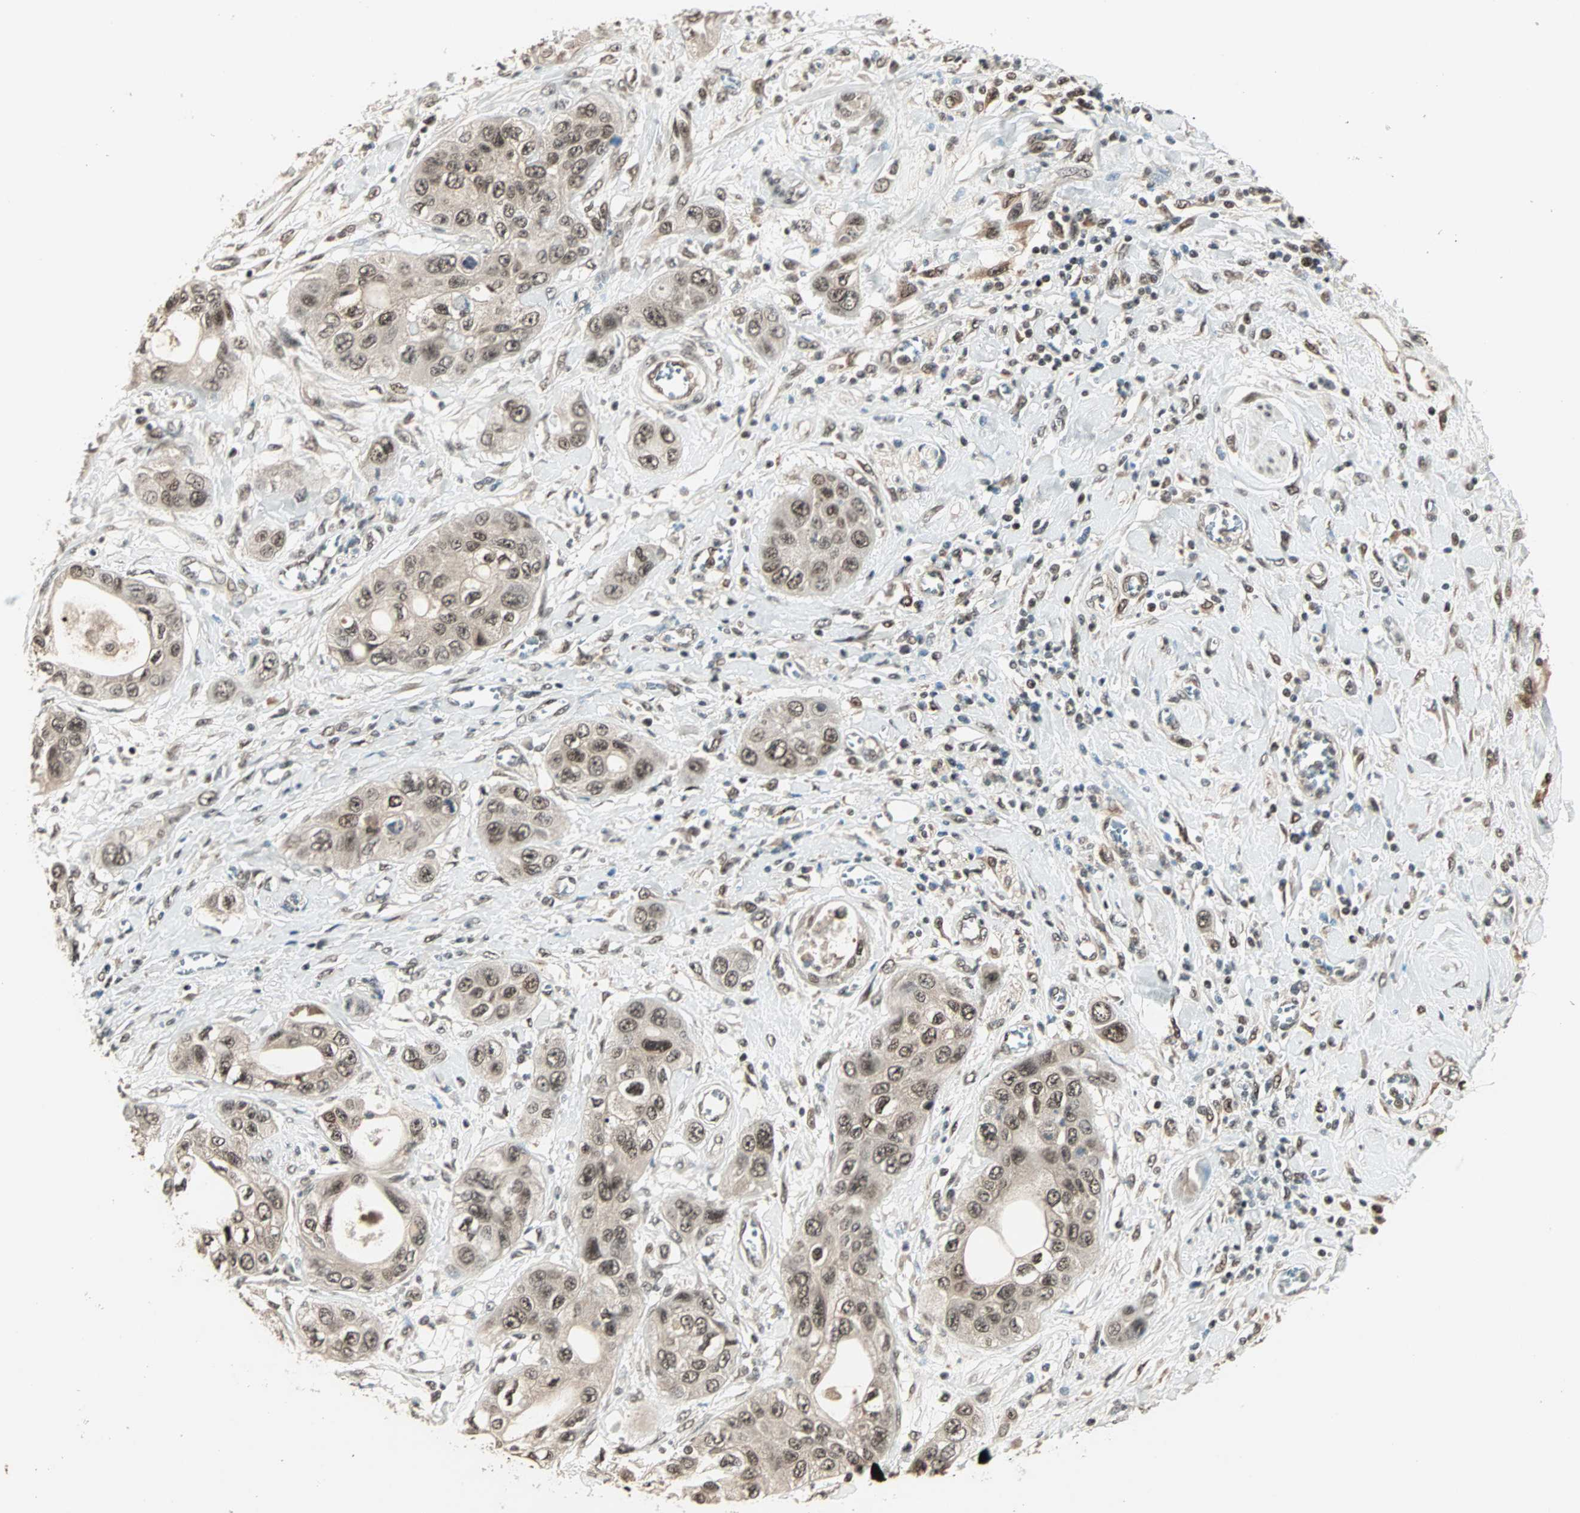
{"staining": {"intensity": "moderate", "quantity": ">75%", "location": "nuclear"}, "tissue": "pancreatic cancer", "cell_type": "Tumor cells", "image_type": "cancer", "snomed": [{"axis": "morphology", "description": "Adenocarcinoma, NOS"}, {"axis": "topography", "description": "Pancreas"}], "caption": "Pancreatic cancer was stained to show a protein in brown. There is medium levels of moderate nuclear staining in approximately >75% of tumor cells.", "gene": "ZNF701", "patient": {"sex": "female", "age": 70}}